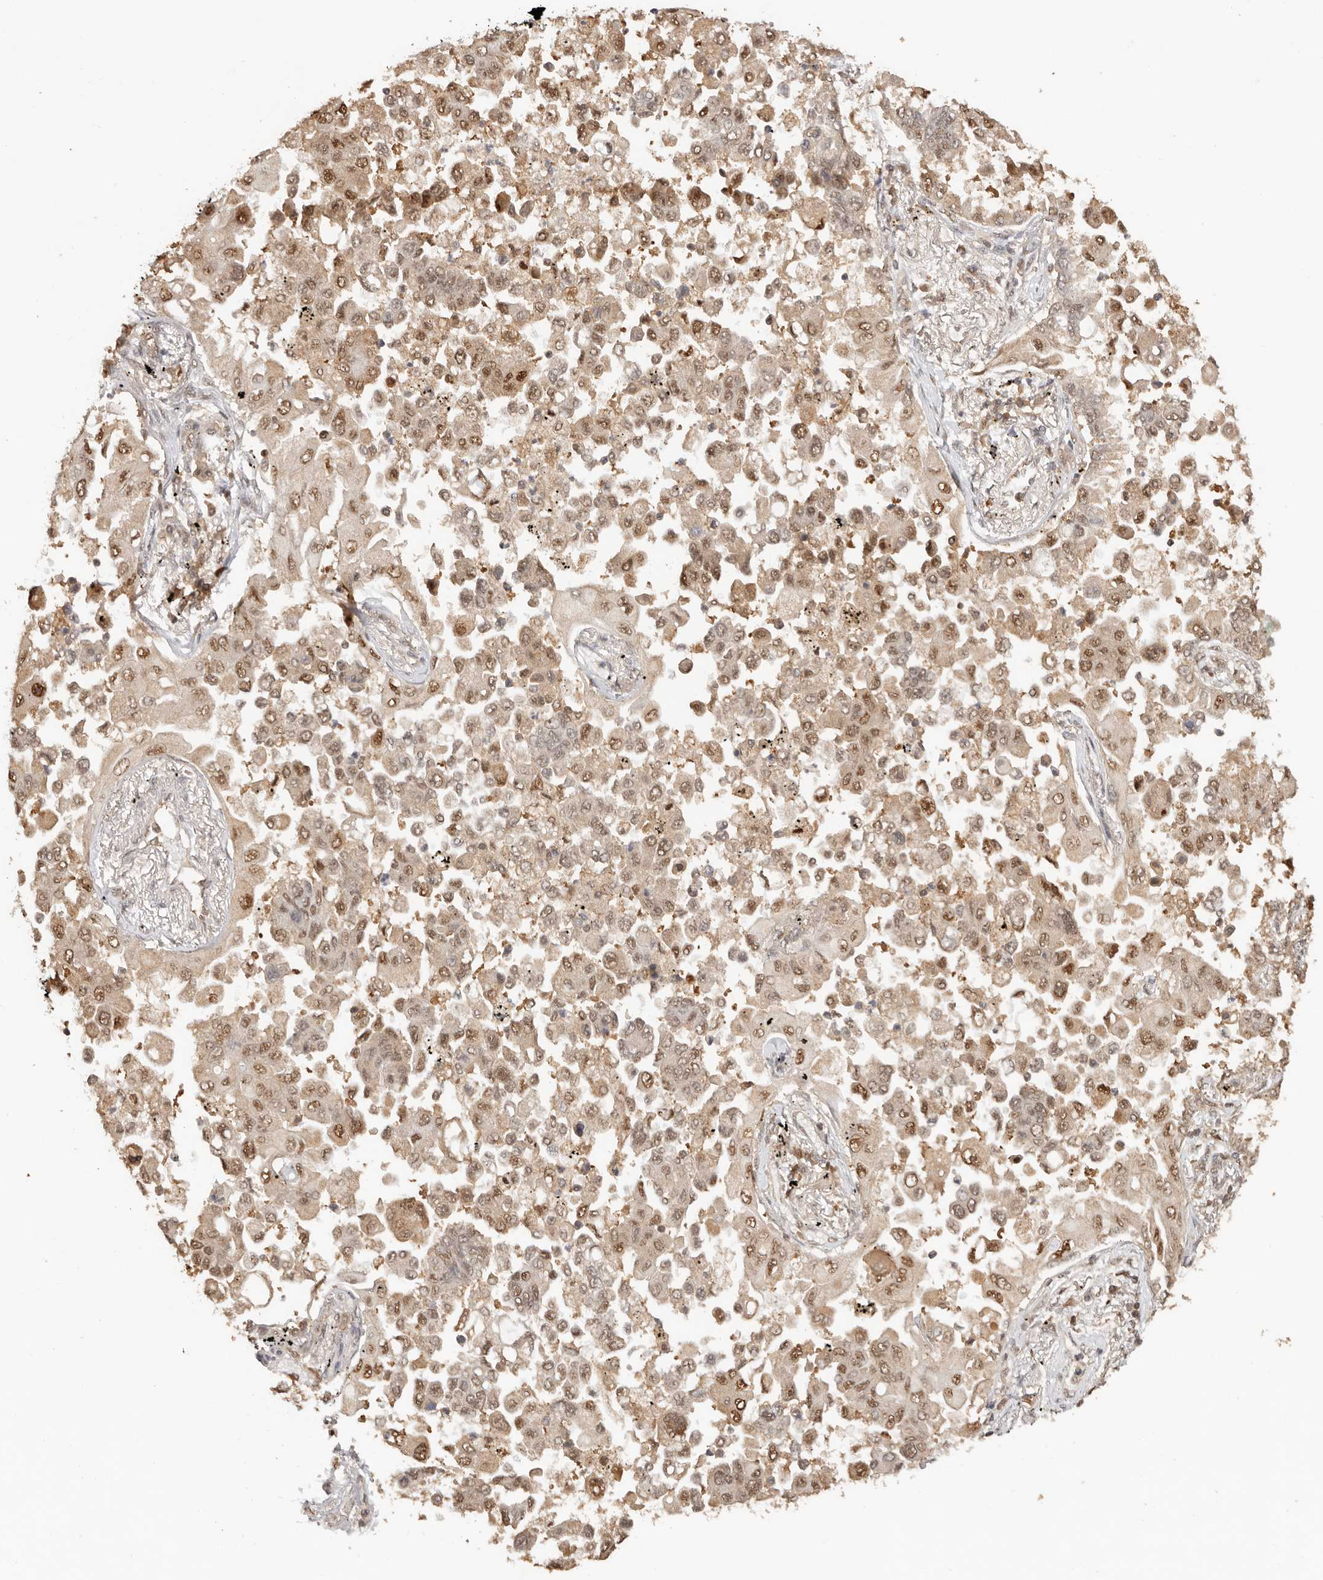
{"staining": {"intensity": "moderate", "quantity": ">75%", "location": "nuclear"}, "tissue": "lung cancer", "cell_type": "Tumor cells", "image_type": "cancer", "snomed": [{"axis": "morphology", "description": "Adenocarcinoma, NOS"}, {"axis": "topography", "description": "Lung"}], "caption": "Lung cancer (adenocarcinoma) tissue shows moderate nuclear expression in about >75% of tumor cells (DAB IHC with brightfield microscopy, high magnification).", "gene": "PSMA5", "patient": {"sex": "female", "age": 67}}